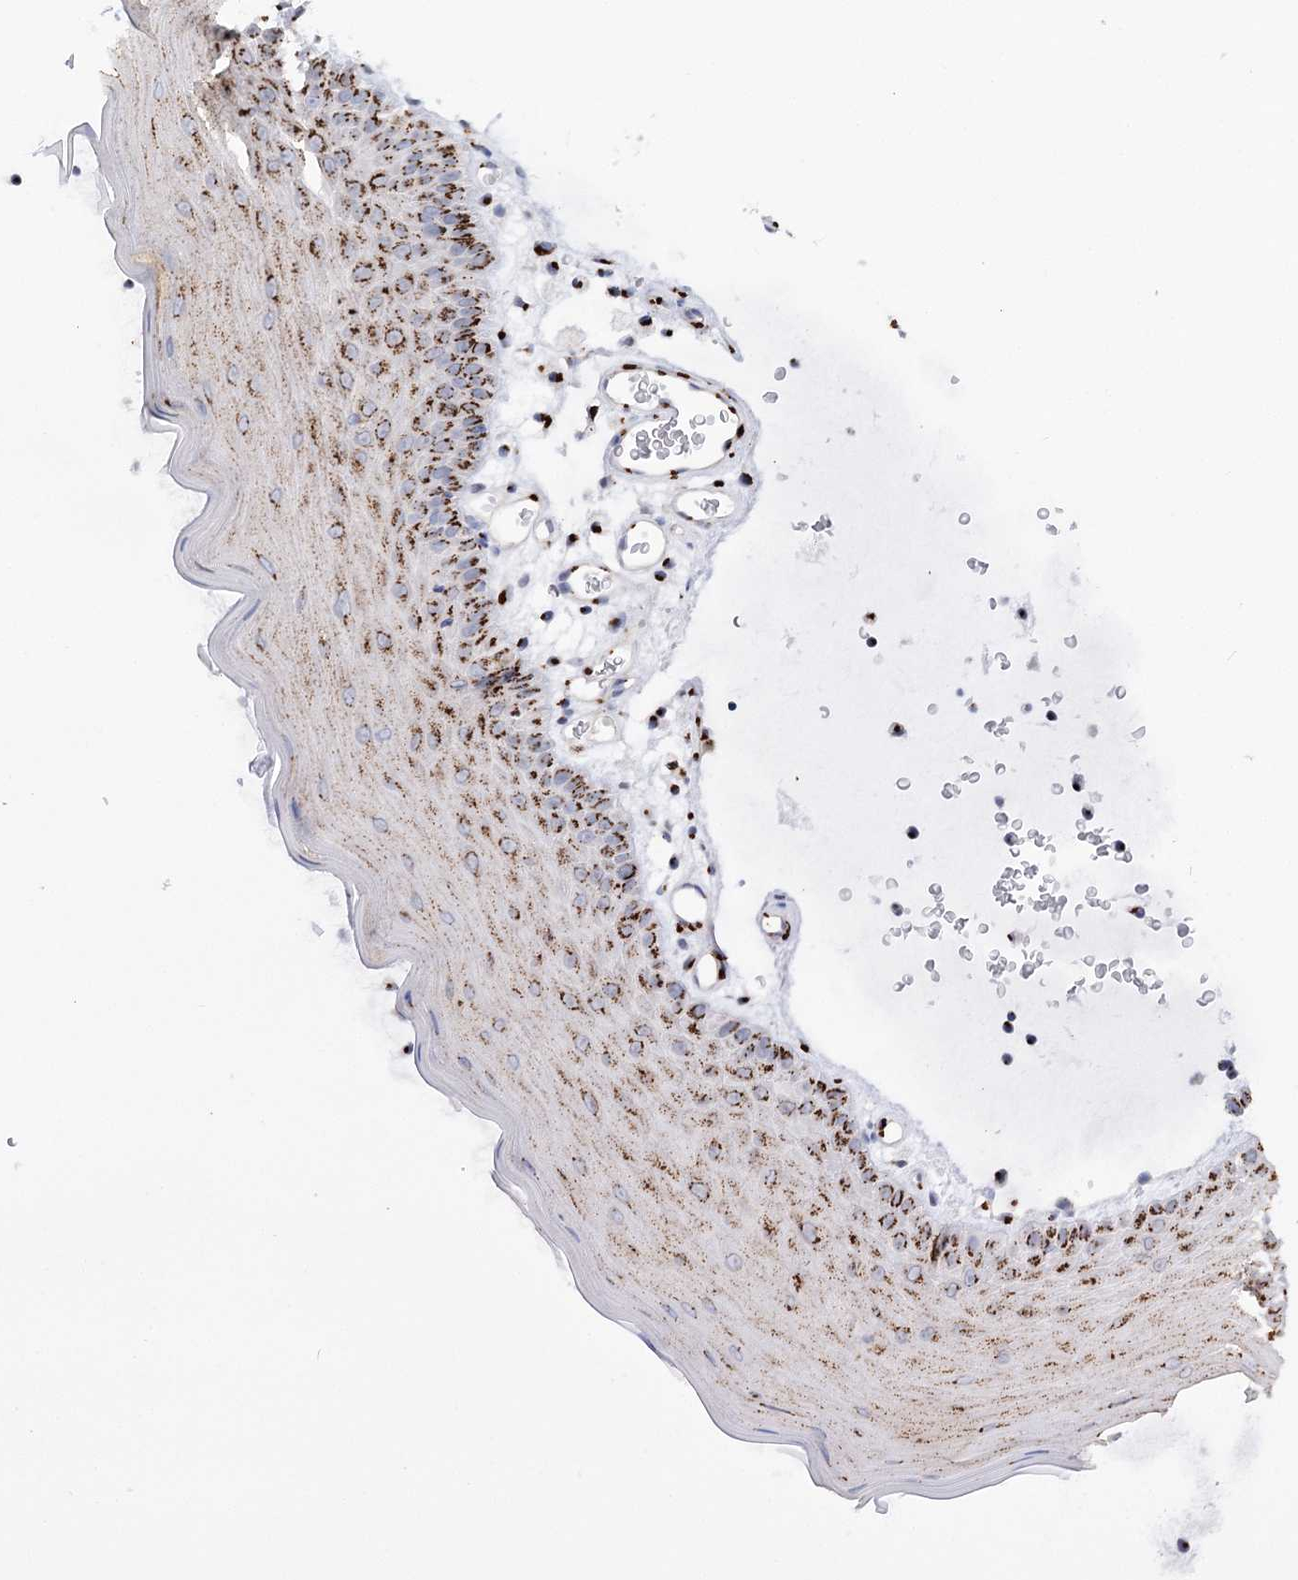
{"staining": {"intensity": "moderate", "quantity": ">75%", "location": "cytoplasmic/membranous"}, "tissue": "oral mucosa", "cell_type": "Squamous epithelial cells", "image_type": "normal", "snomed": [{"axis": "morphology", "description": "Normal tissue, NOS"}, {"axis": "topography", "description": "Oral tissue"}], "caption": "This image exhibits immunohistochemistry (IHC) staining of benign oral mucosa, with medium moderate cytoplasmic/membranous staining in about >75% of squamous epithelial cells.", "gene": "TMEM165", "patient": {"sex": "male", "age": 13}}